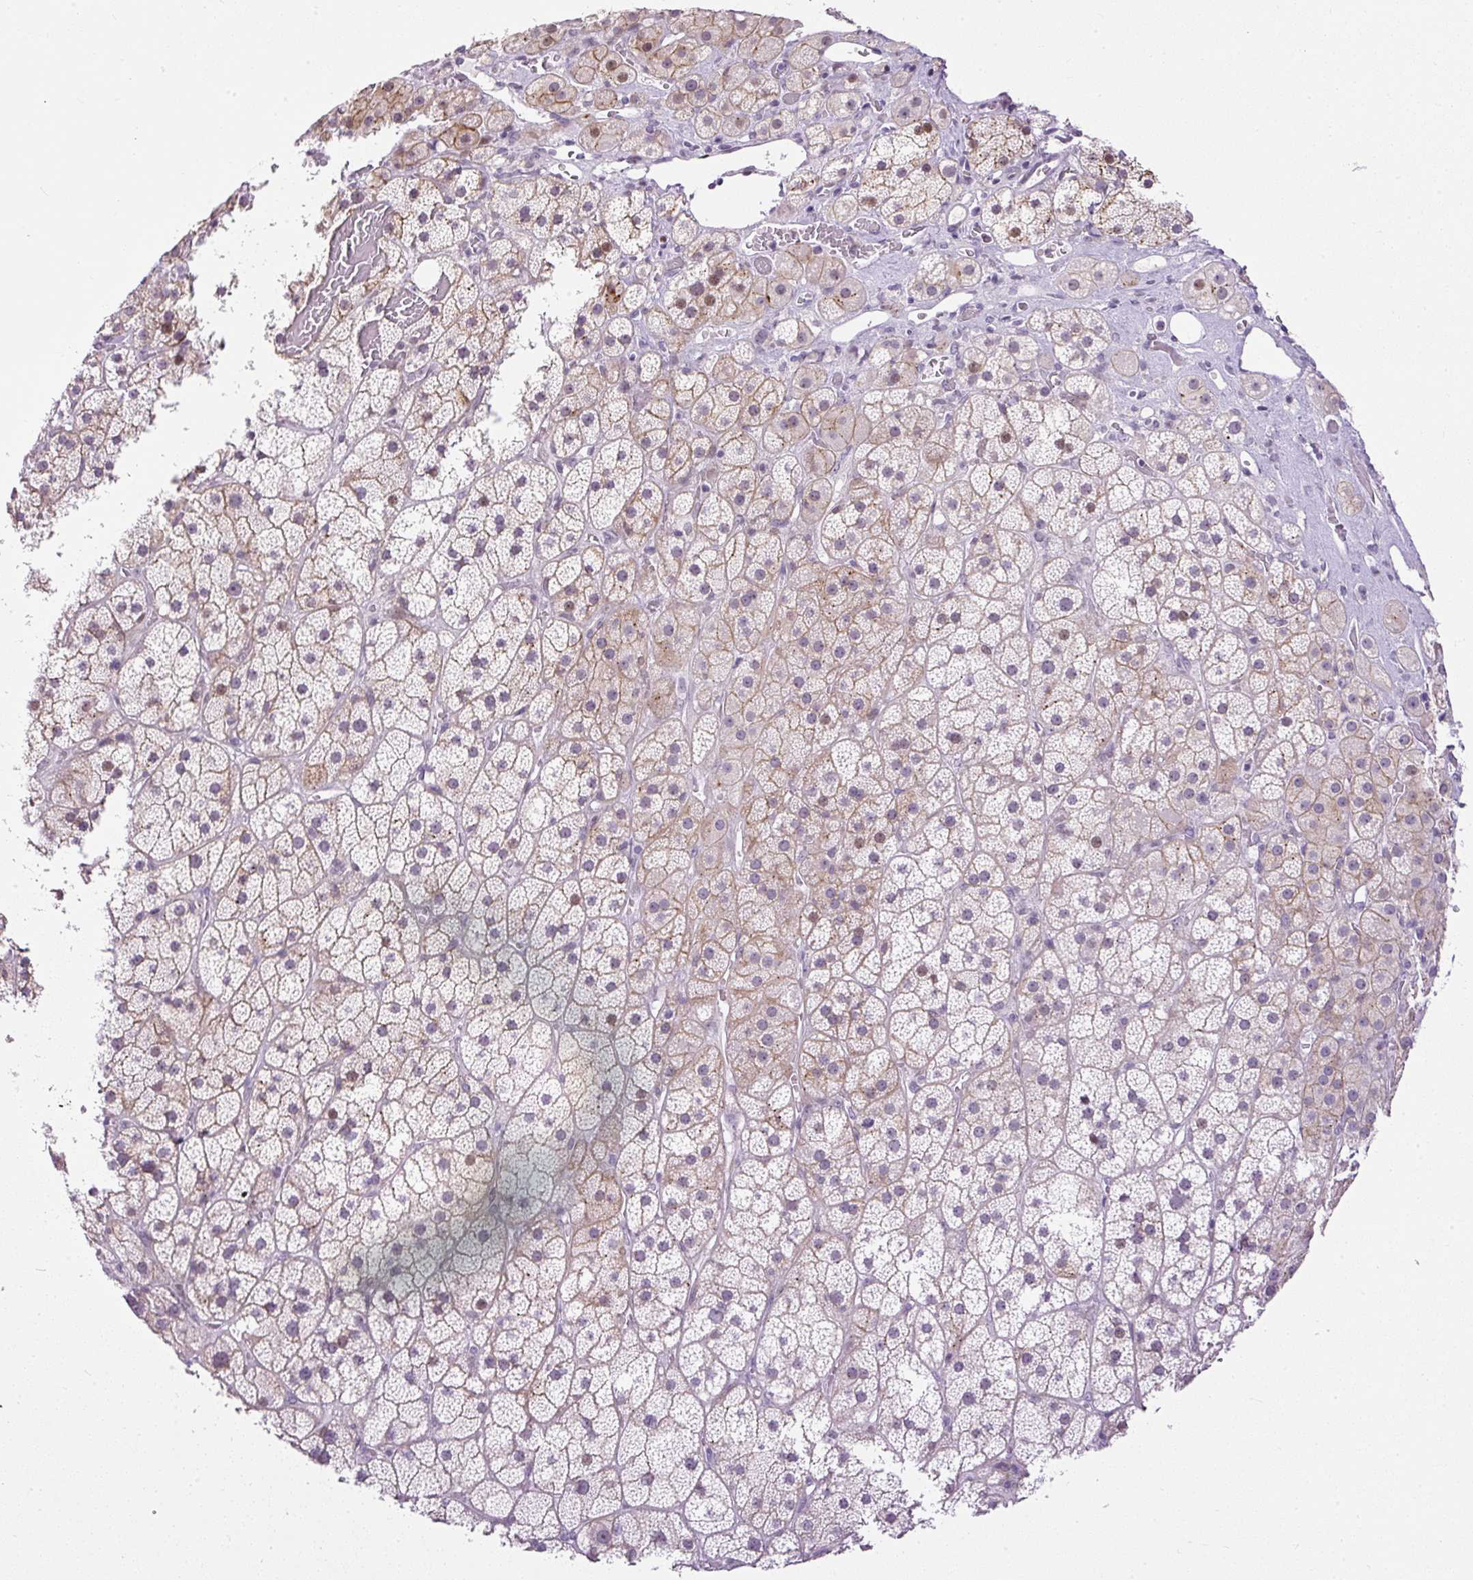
{"staining": {"intensity": "weak", "quantity": "25%-75%", "location": "cytoplasmic/membranous,nuclear"}, "tissue": "adrenal gland", "cell_type": "Glandular cells", "image_type": "normal", "snomed": [{"axis": "morphology", "description": "Normal tissue, NOS"}, {"axis": "topography", "description": "Adrenal gland"}], "caption": "Protein expression analysis of benign human adrenal gland reveals weak cytoplasmic/membranous,nuclear expression in about 25%-75% of glandular cells. (DAB IHC, brown staining for protein, blue staining for nuclei).", "gene": "ARHGEF18", "patient": {"sex": "male", "age": 57}}